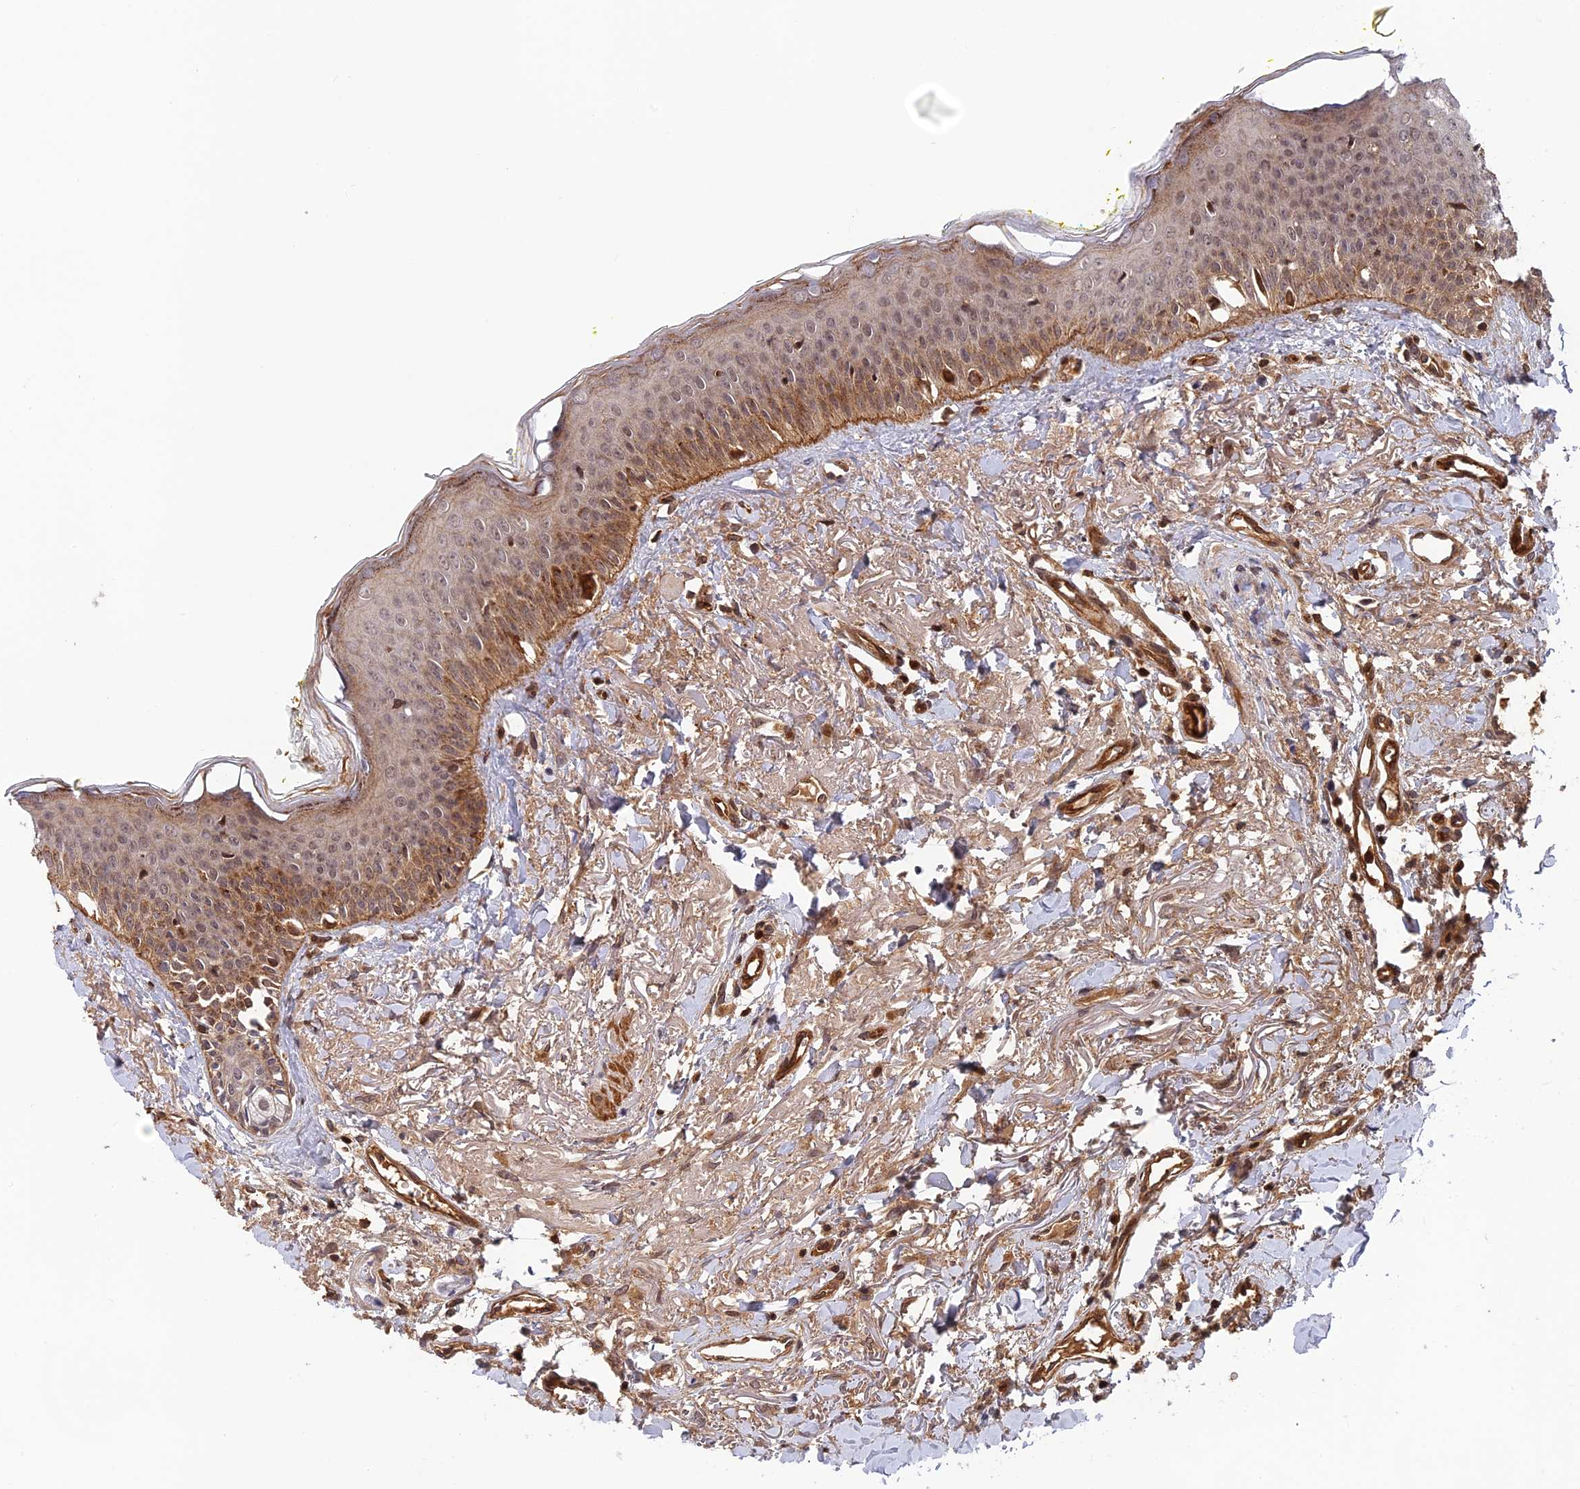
{"staining": {"intensity": "strong", "quantity": "25%-75%", "location": "cytoplasmic/membranous,nuclear"}, "tissue": "oral mucosa", "cell_type": "Squamous epithelial cells", "image_type": "normal", "snomed": [{"axis": "morphology", "description": "Normal tissue, NOS"}, {"axis": "topography", "description": "Oral tissue"}], "caption": "Squamous epithelial cells show strong cytoplasmic/membranous,nuclear expression in about 25%-75% of cells in unremarkable oral mucosa.", "gene": "OSBPL1A", "patient": {"sex": "female", "age": 70}}